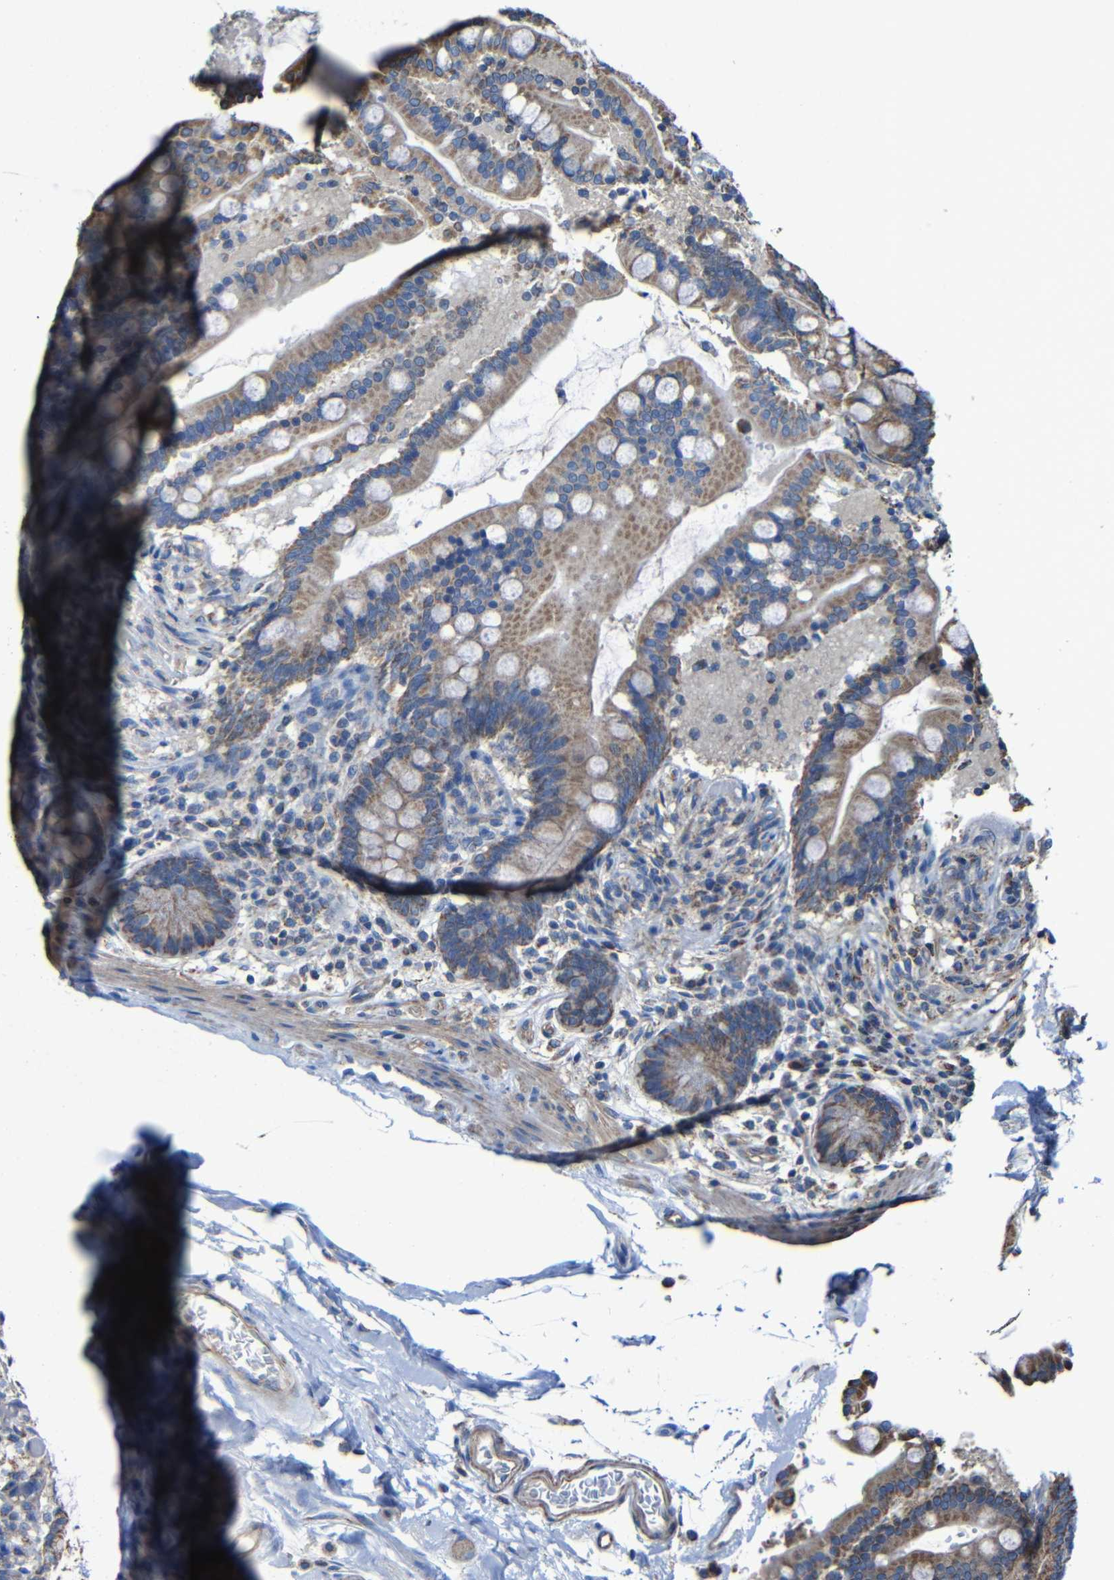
{"staining": {"intensity": "weak", "quantity": ">75%", "location": "cytoplasmic/membranous"}, "tissue": "colon", "cell_type": "Endothelial cells", "image_type": "normal", "snomed": [{"axis": "morphology", "description": "Normal tissue, NOS"}, {"axis": "topography", "description": "Colon"}], "caption": "An IHC photomicrograph of unremarkable tissue is shown. Protein staining in brown highlights weak cytoplasmic/membranous positivity in colon within endothelial cells.", "gene": "INTS6L", "patient": {"sex": "male", "age": 73}}